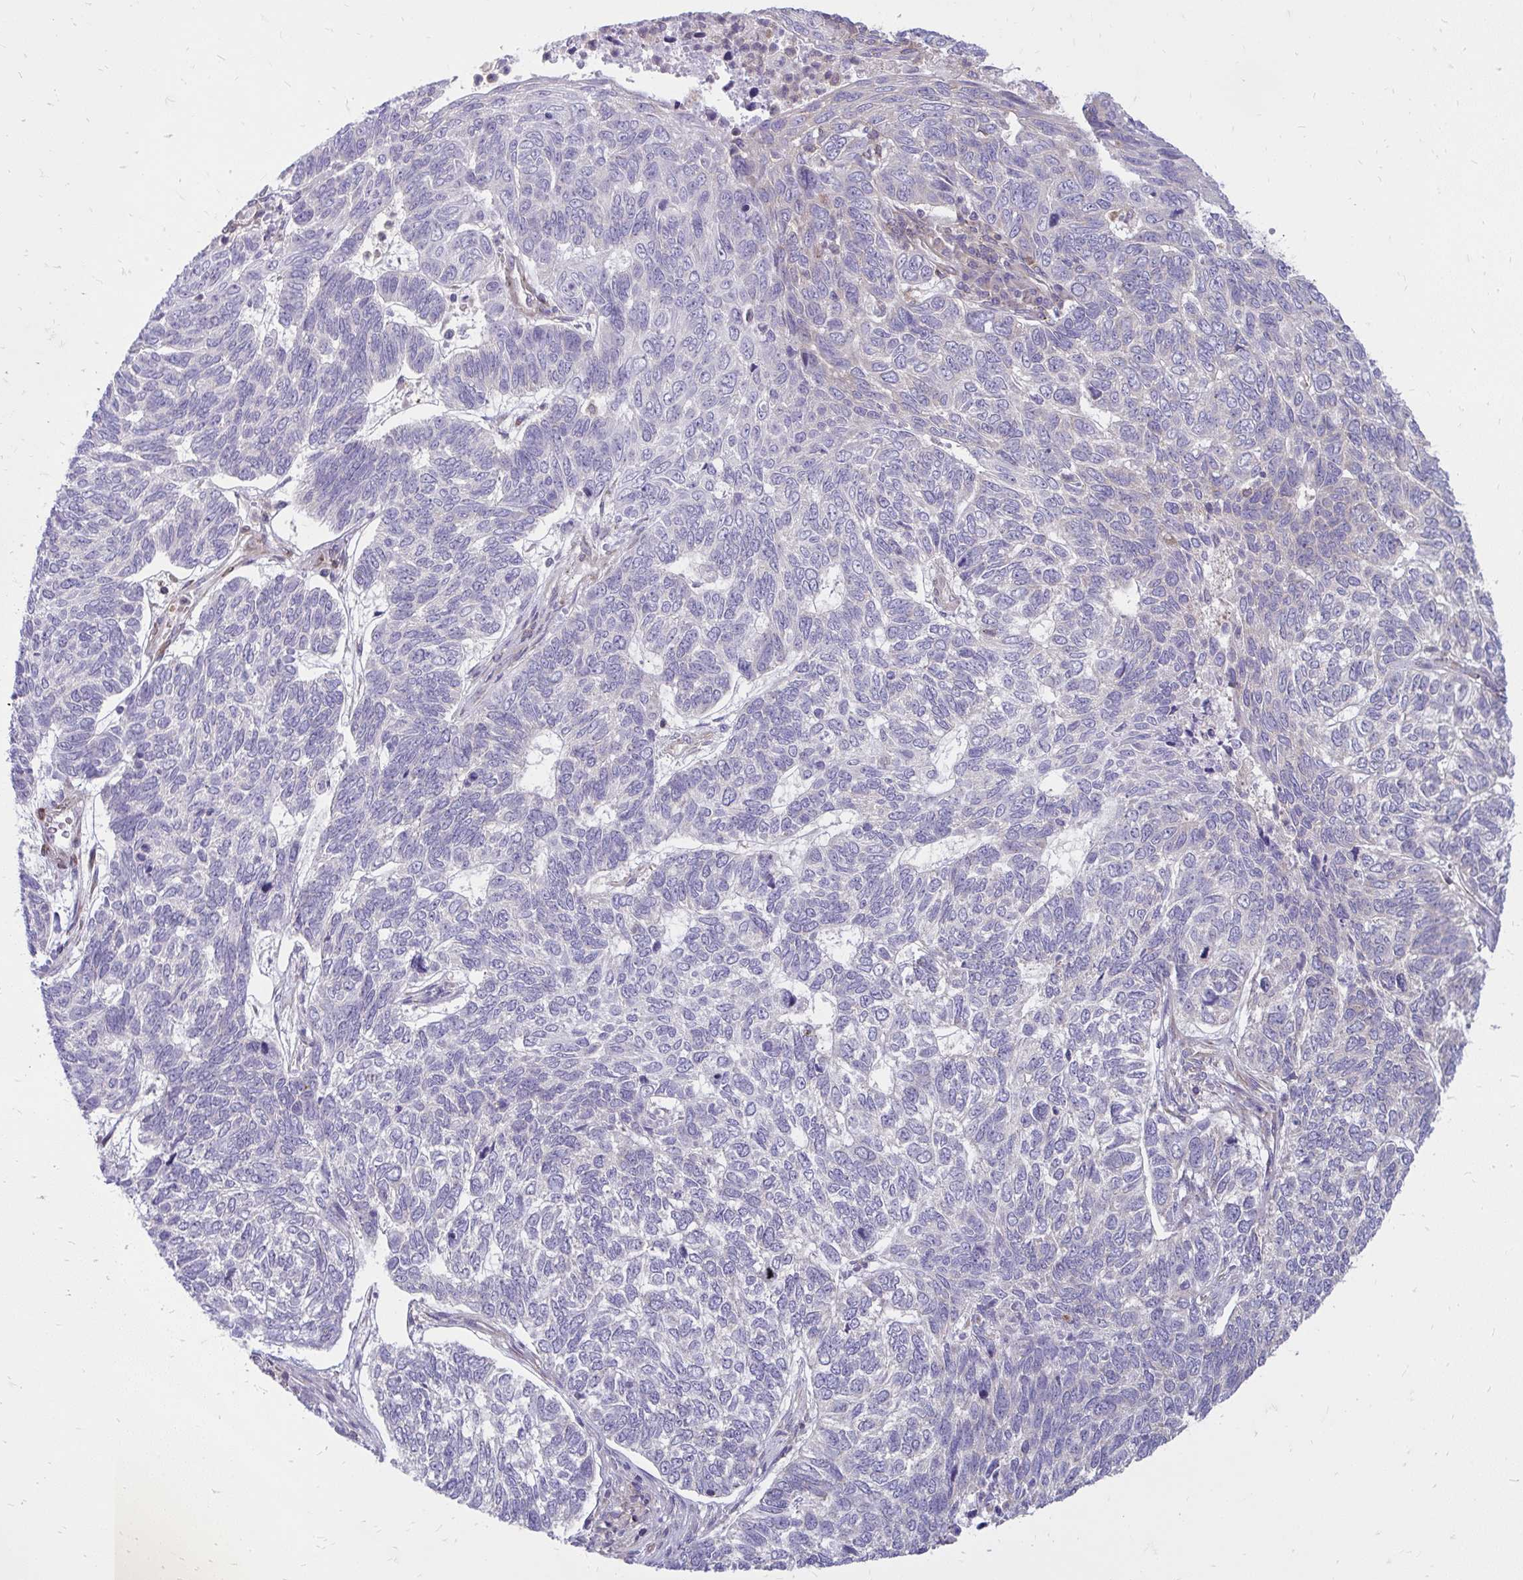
{"staining": {"intensity": "negative", "quantity": "none", "location": "none"}, "tissue": "skin cancer", "cell_type": "Tumor cells", "image_type": "cancer", "snomed": [{"axis": "morphology", "description": "Basal cell carcinoma"}, {"axis": "topography", "description": "Skin"}], "caption": "Histopathology image shows no significant protein positivity in tumor cells of skin cancer (basal cell carcinoma).", "gene": "ASAP1", "patient": {"sex": "female", "age": 65}}